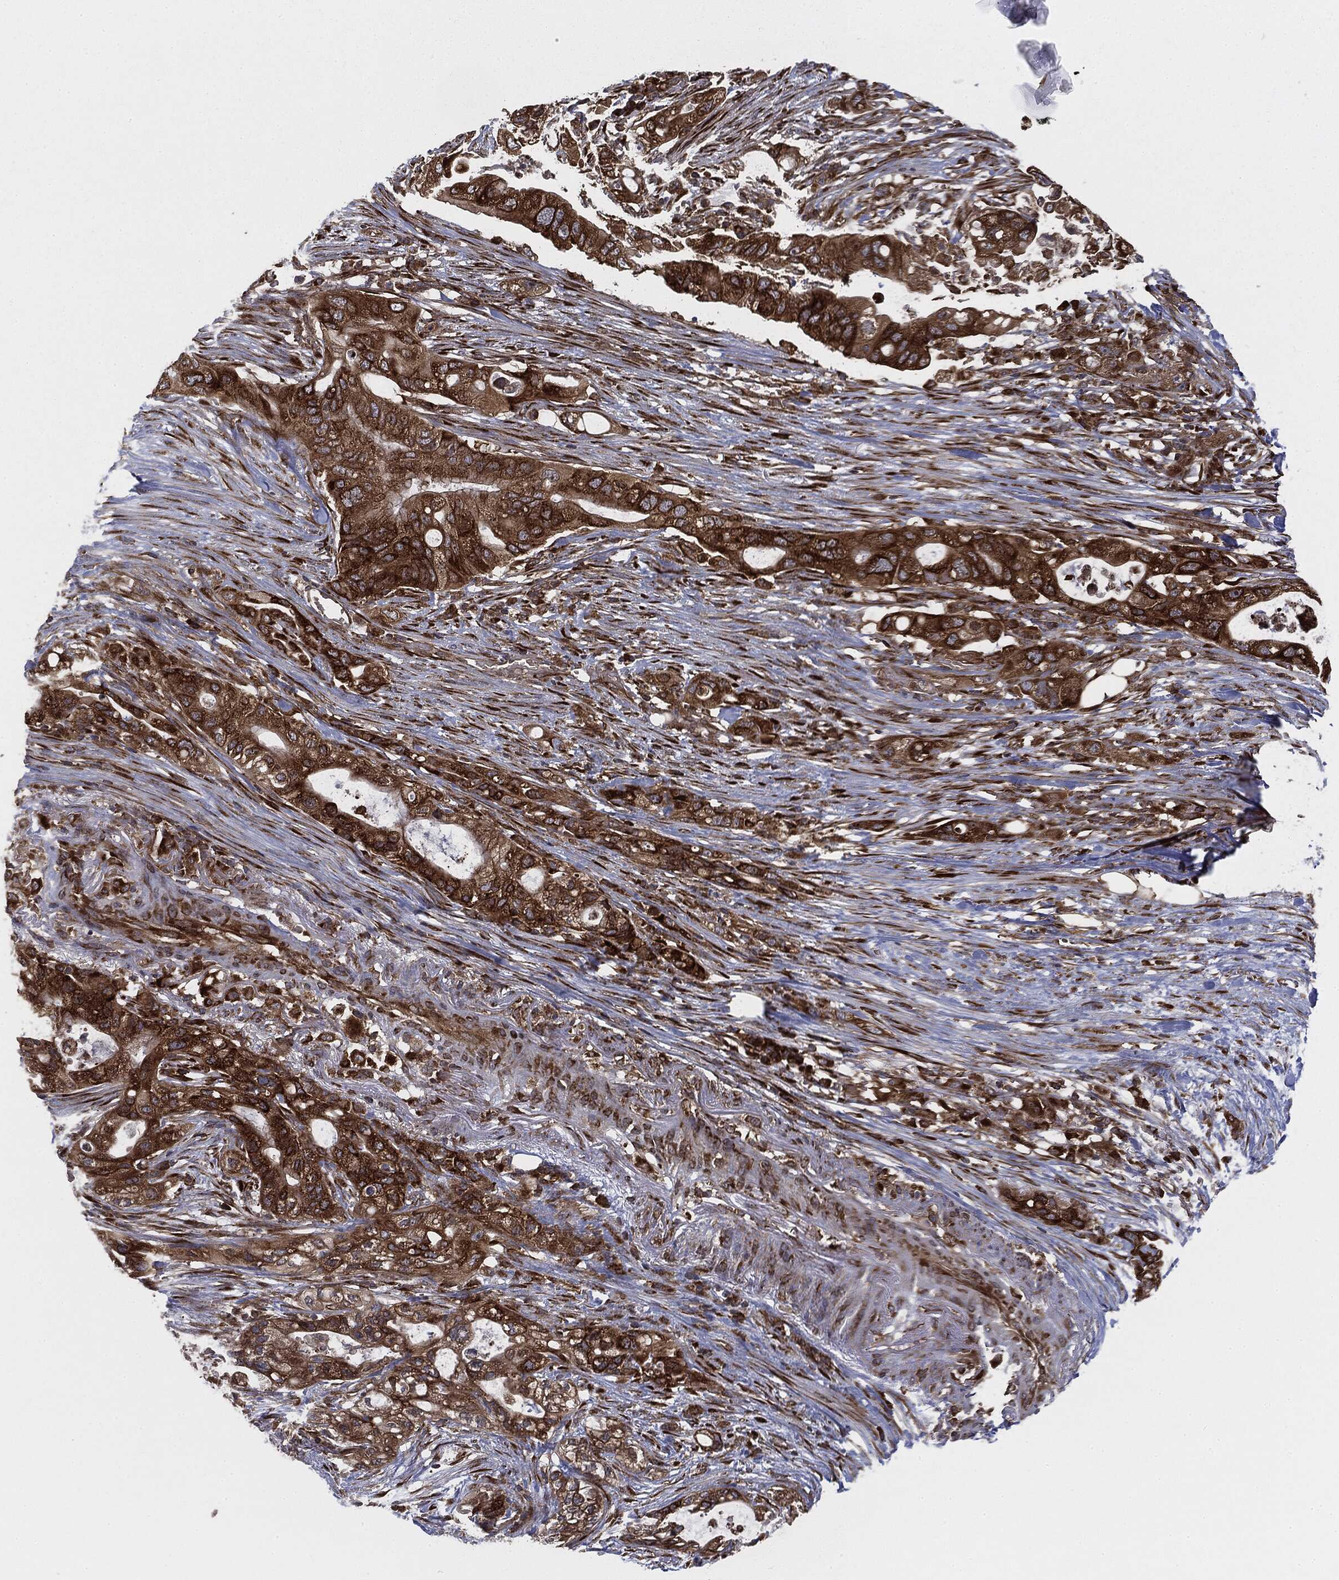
{"staining": {"intensity": "strong", "quantity": ">75%", "location": "cytoplasmic/membranous"}, "tissue": "pancreatic cancer", "cell_type": "Tumor cells", "image_type": "cancer", "snomed": [{"axis": "morphology", "description": "Adenocarcinoma, NOS"}, {"axis": "topography", "description": "Pancreas"}], "caption": "Approximately >75% of tumor cells in pancreatic cancer demonstrate strong cytoplasmic/membranous protein expression as visualized by brown immunohistochemical staining.", "gene": "EIF2AK2", "patient": {"sex": "female", "age": 72}}